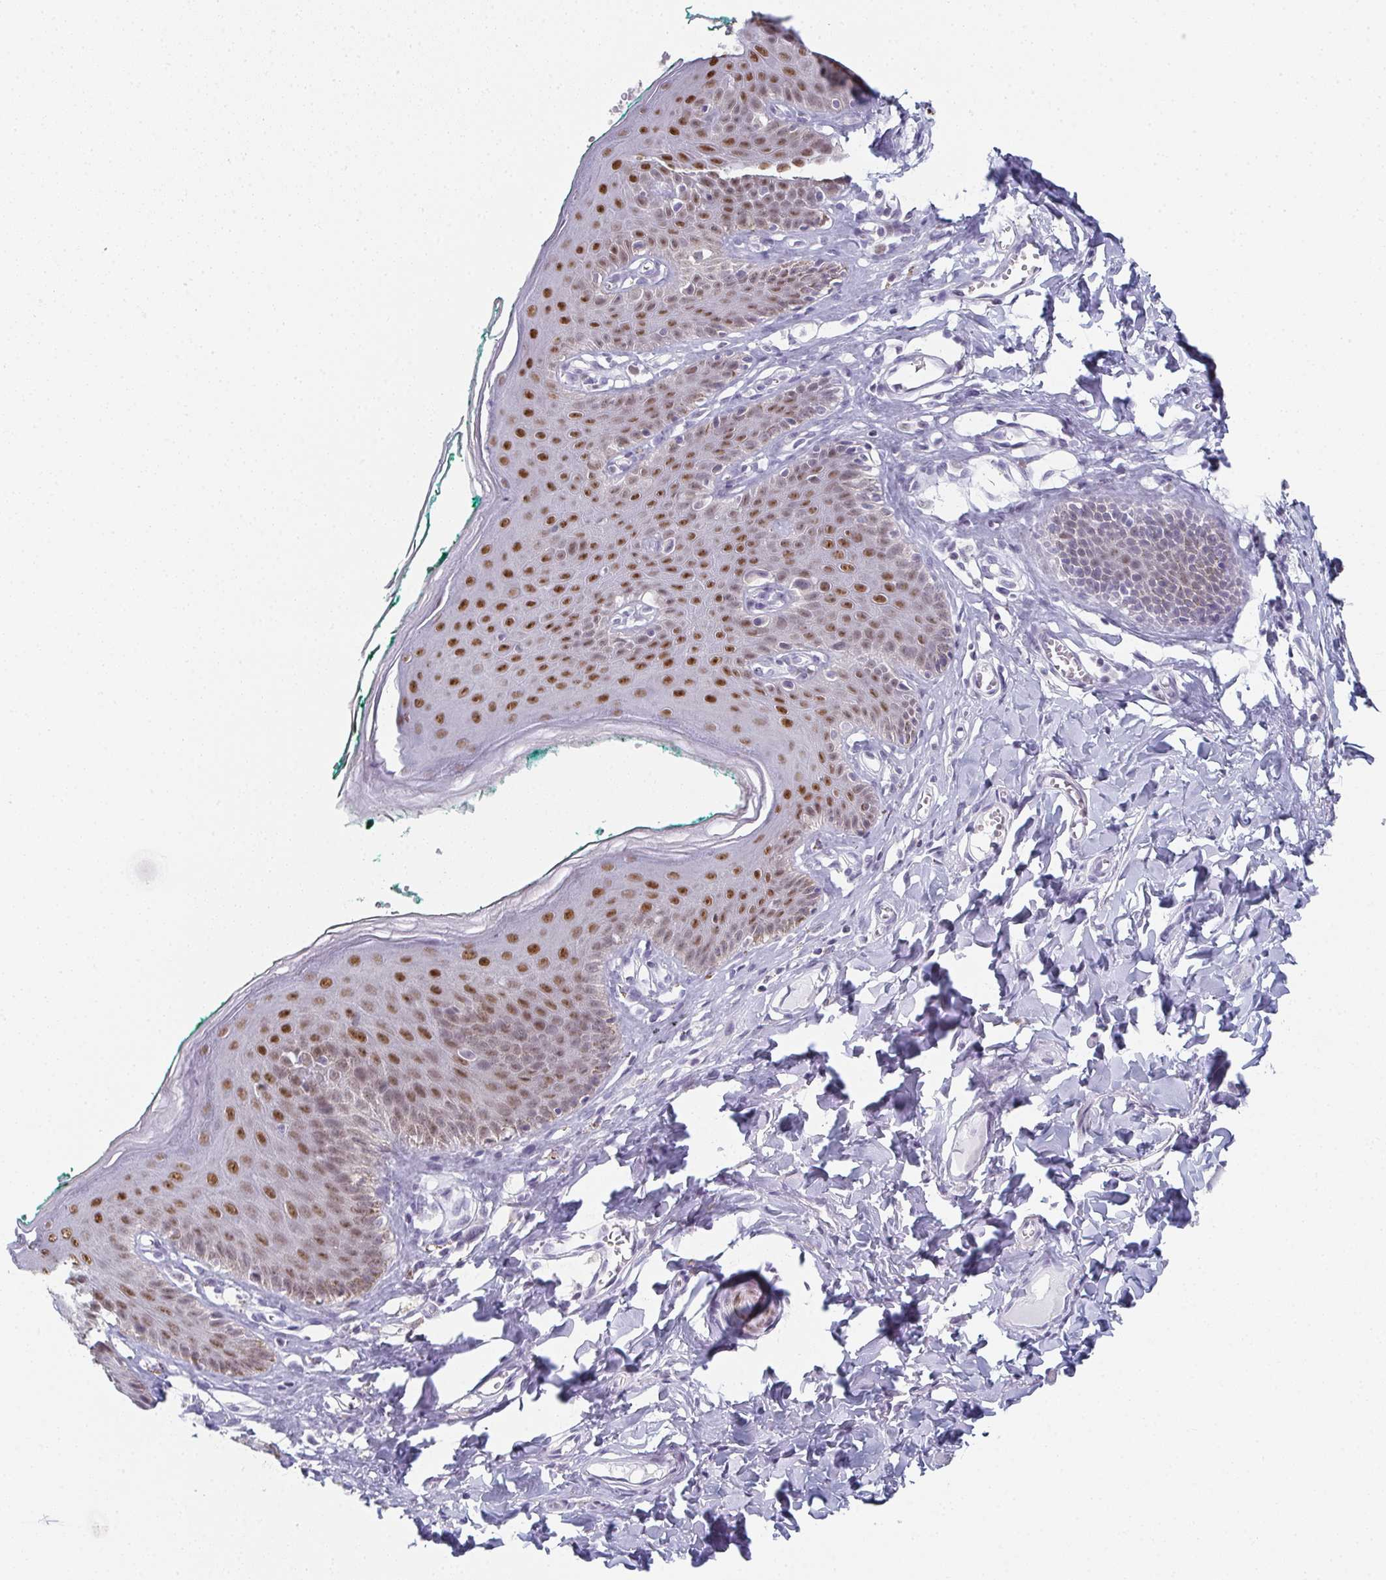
{"staining": {"intensity": "moderate", "quantity": ">75%", "location": "nuclear"}, "tissue": "skin", "cell_type": "Epidermal cells", "image_type": "normal", "snomed": [{"axis": "morphology", "description": "Normal tissue, NOS"}, {"axis": "topography", "description": "Vulva"}, {"axis": "topography", "description": "Peripheral nerve tissue"}], "caption": "Immunohistochemical staining of normal human skin shows medium levels of moderate nuclear positivity in about >75% of epidermal cells. Ihc stains the protein of interest in brown and the nuclei are stained blue.", "gene": "PYCR3", "patient": {"sex": "female", "age": 66}}